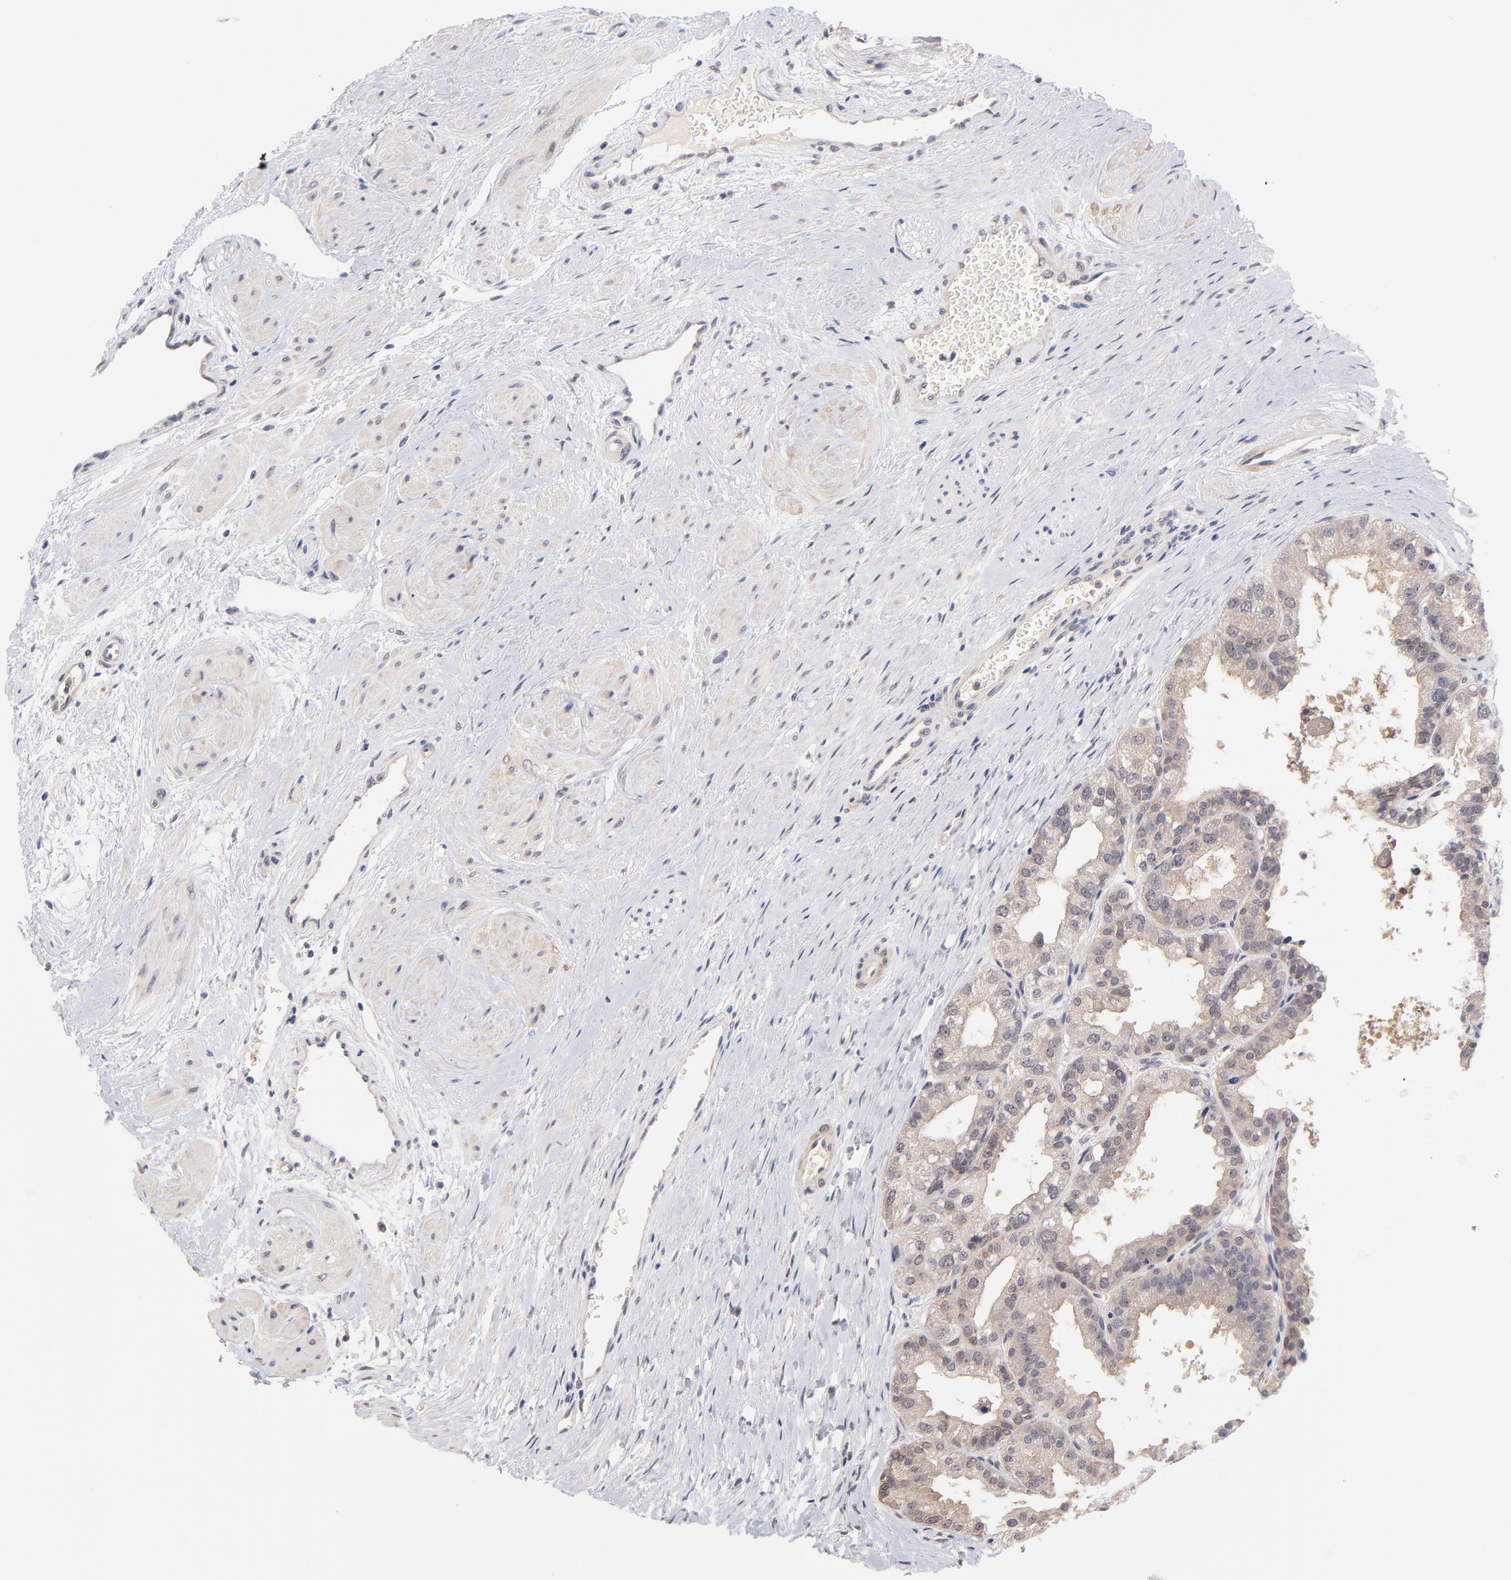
{"staining": {"intensity": "weak", "quantity": ">75%", "location": "cytoplasmic/membranous"}, "tissue": "prostate", "cell_type": "Glandular cells", "image_type": "normal", "snomed": [{"axis": "morphology", "description": "Normal tissue, NOS"}, {"axis": "topography", "description": "Prostate"}], "caption": "Immunohistochemistry histopathology image of normal prostate: human prostate stained using immunohistochemistry displays low levels of weak protein expression localized specifically in the cytoplasmic/membranous of glandular cells, appearing as a cytoplasmic/membranous brown color.", "gene": "UBE2E2", "patient": {"sex": "male", "age": 60}}